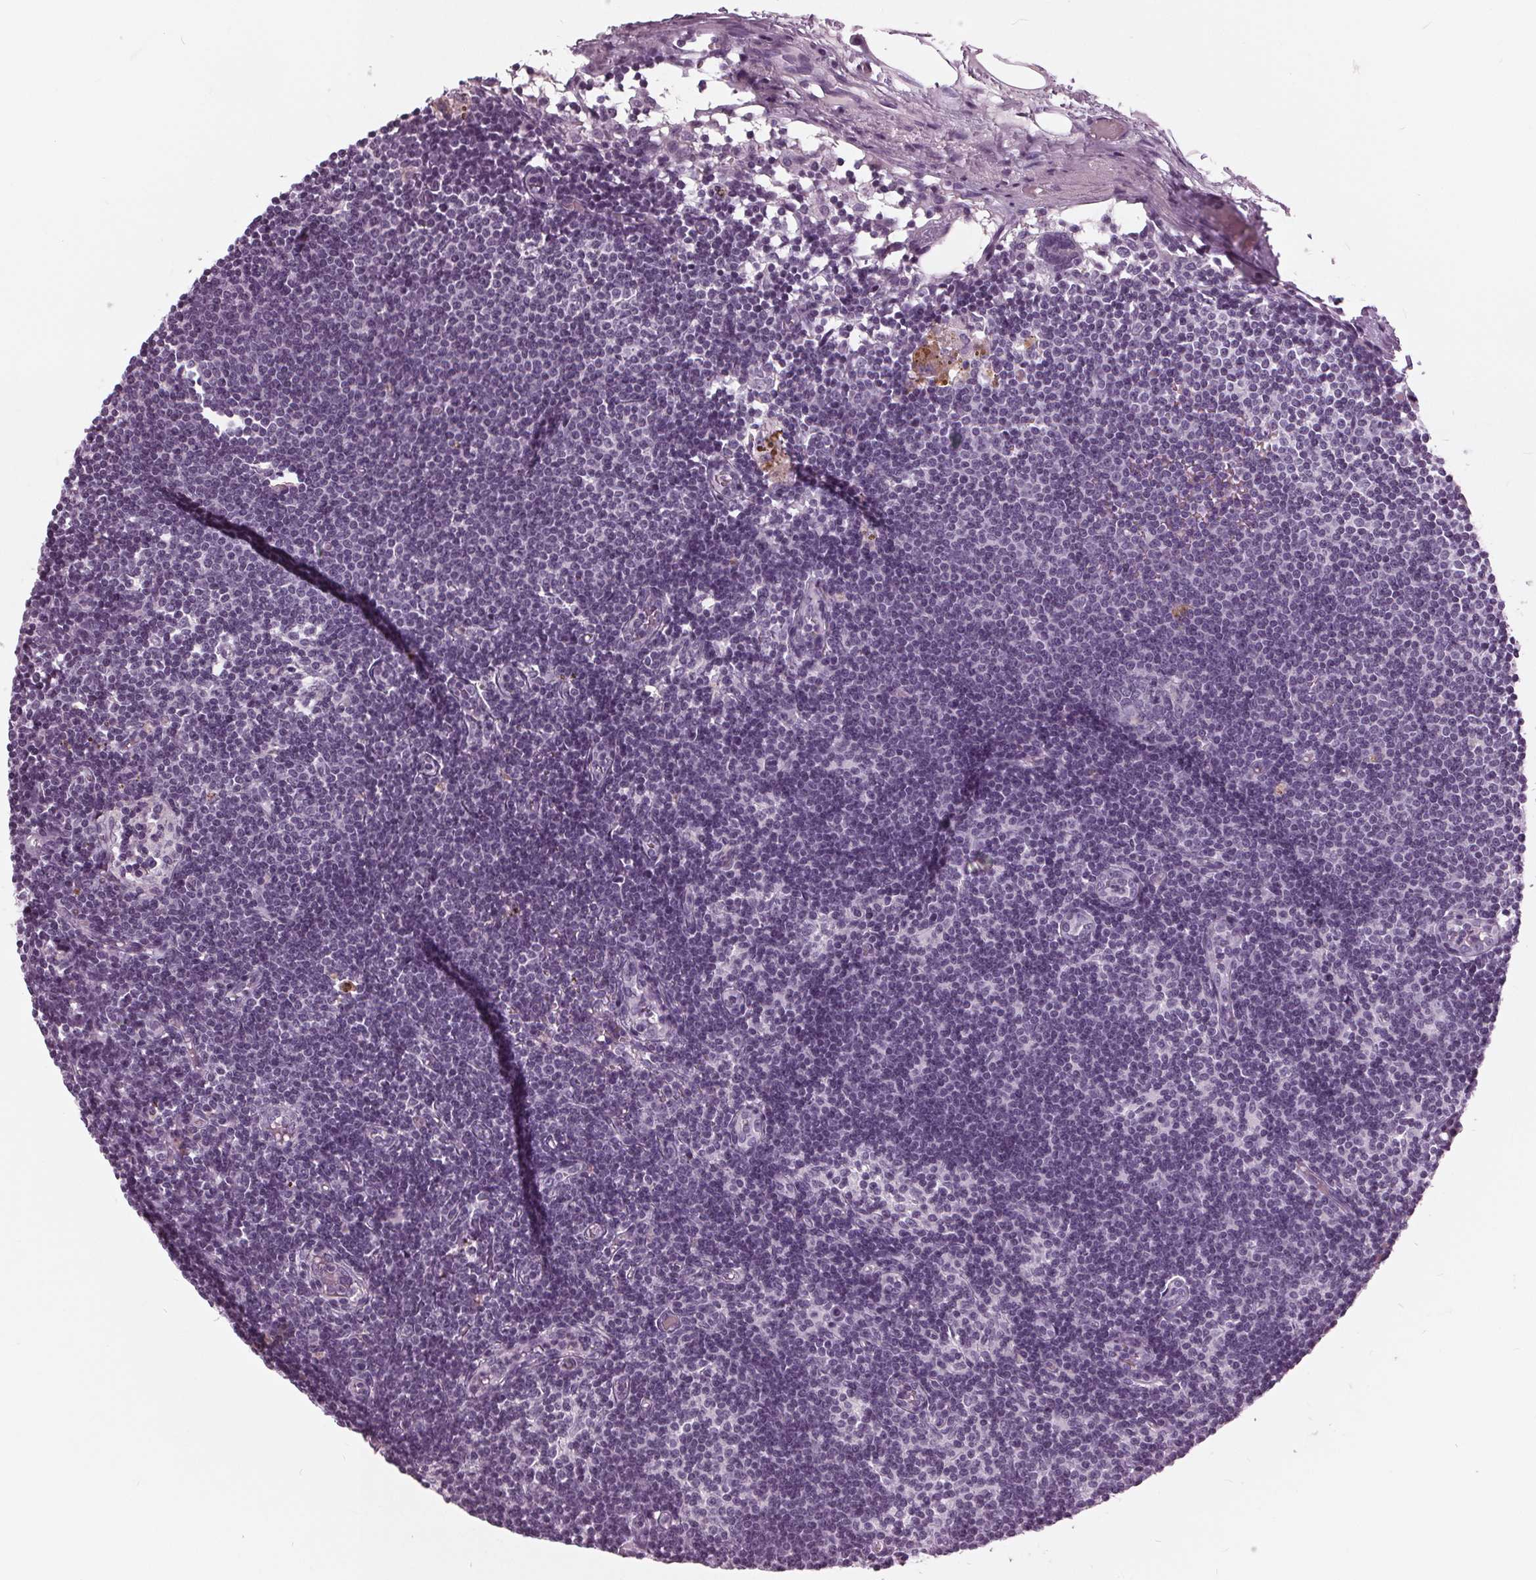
{"staining": {"intensity": "negative", "quantity": "none", "location": "none"}, "tissue": "lymph node", "cell_type": "Germinal center cells", "image_type": "normal", "snomed": [{"axis": "morphology", "description": "Normal tissue, NOS"}, {"axis": "topography", "description": "Lymph node"}], "caption": "A micrograph of lymph node stained for a protein displays no brown staining in germinal center cells. (DAB immunohistochemistry visualized using brightfield microscopy, high magnification).", "gene": "SLC9A4", "patient": {"sex": "female", "age": 69}}